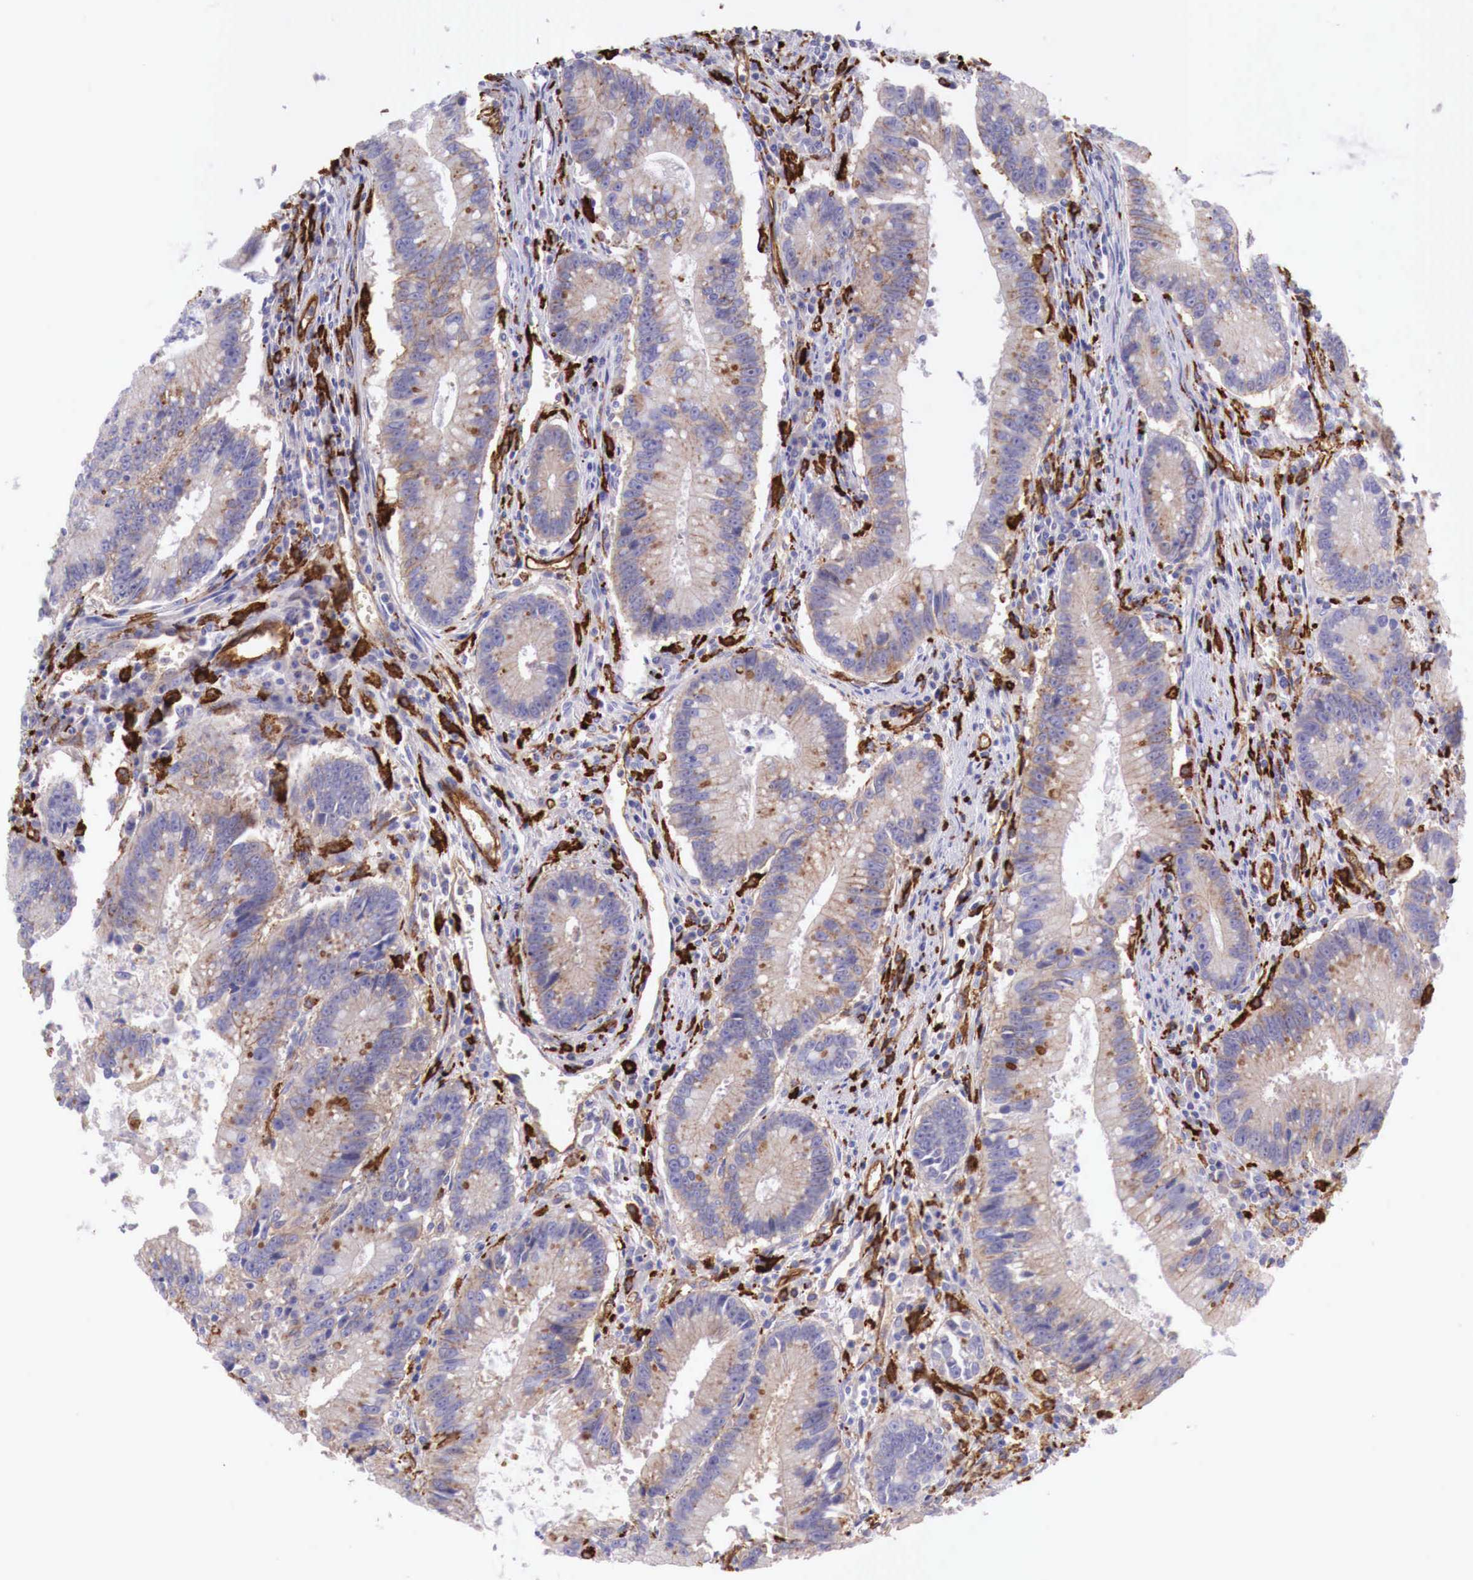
{"staining": {"intensity": "weak", "quantity": "25%-75%", "location": "cytoplasmic/membranous"}, "tissue": "colorectal cancer", "cell_type": "Tumor cells", "image_type": "cancer", "snomed": [{"axis": "morphology", "description": "Adenocarcinoma, NOS"}, {"axis": "topography", "description": "Rectum"}], "caption": "A photomicrograph of human colorectal adenocarcinoma stained for a protein exhibits weak cytoplasmic/membranous brown staining in tumor cells.", "gene": "MSR1", "patient": {"sex": "female", "age": 81}}